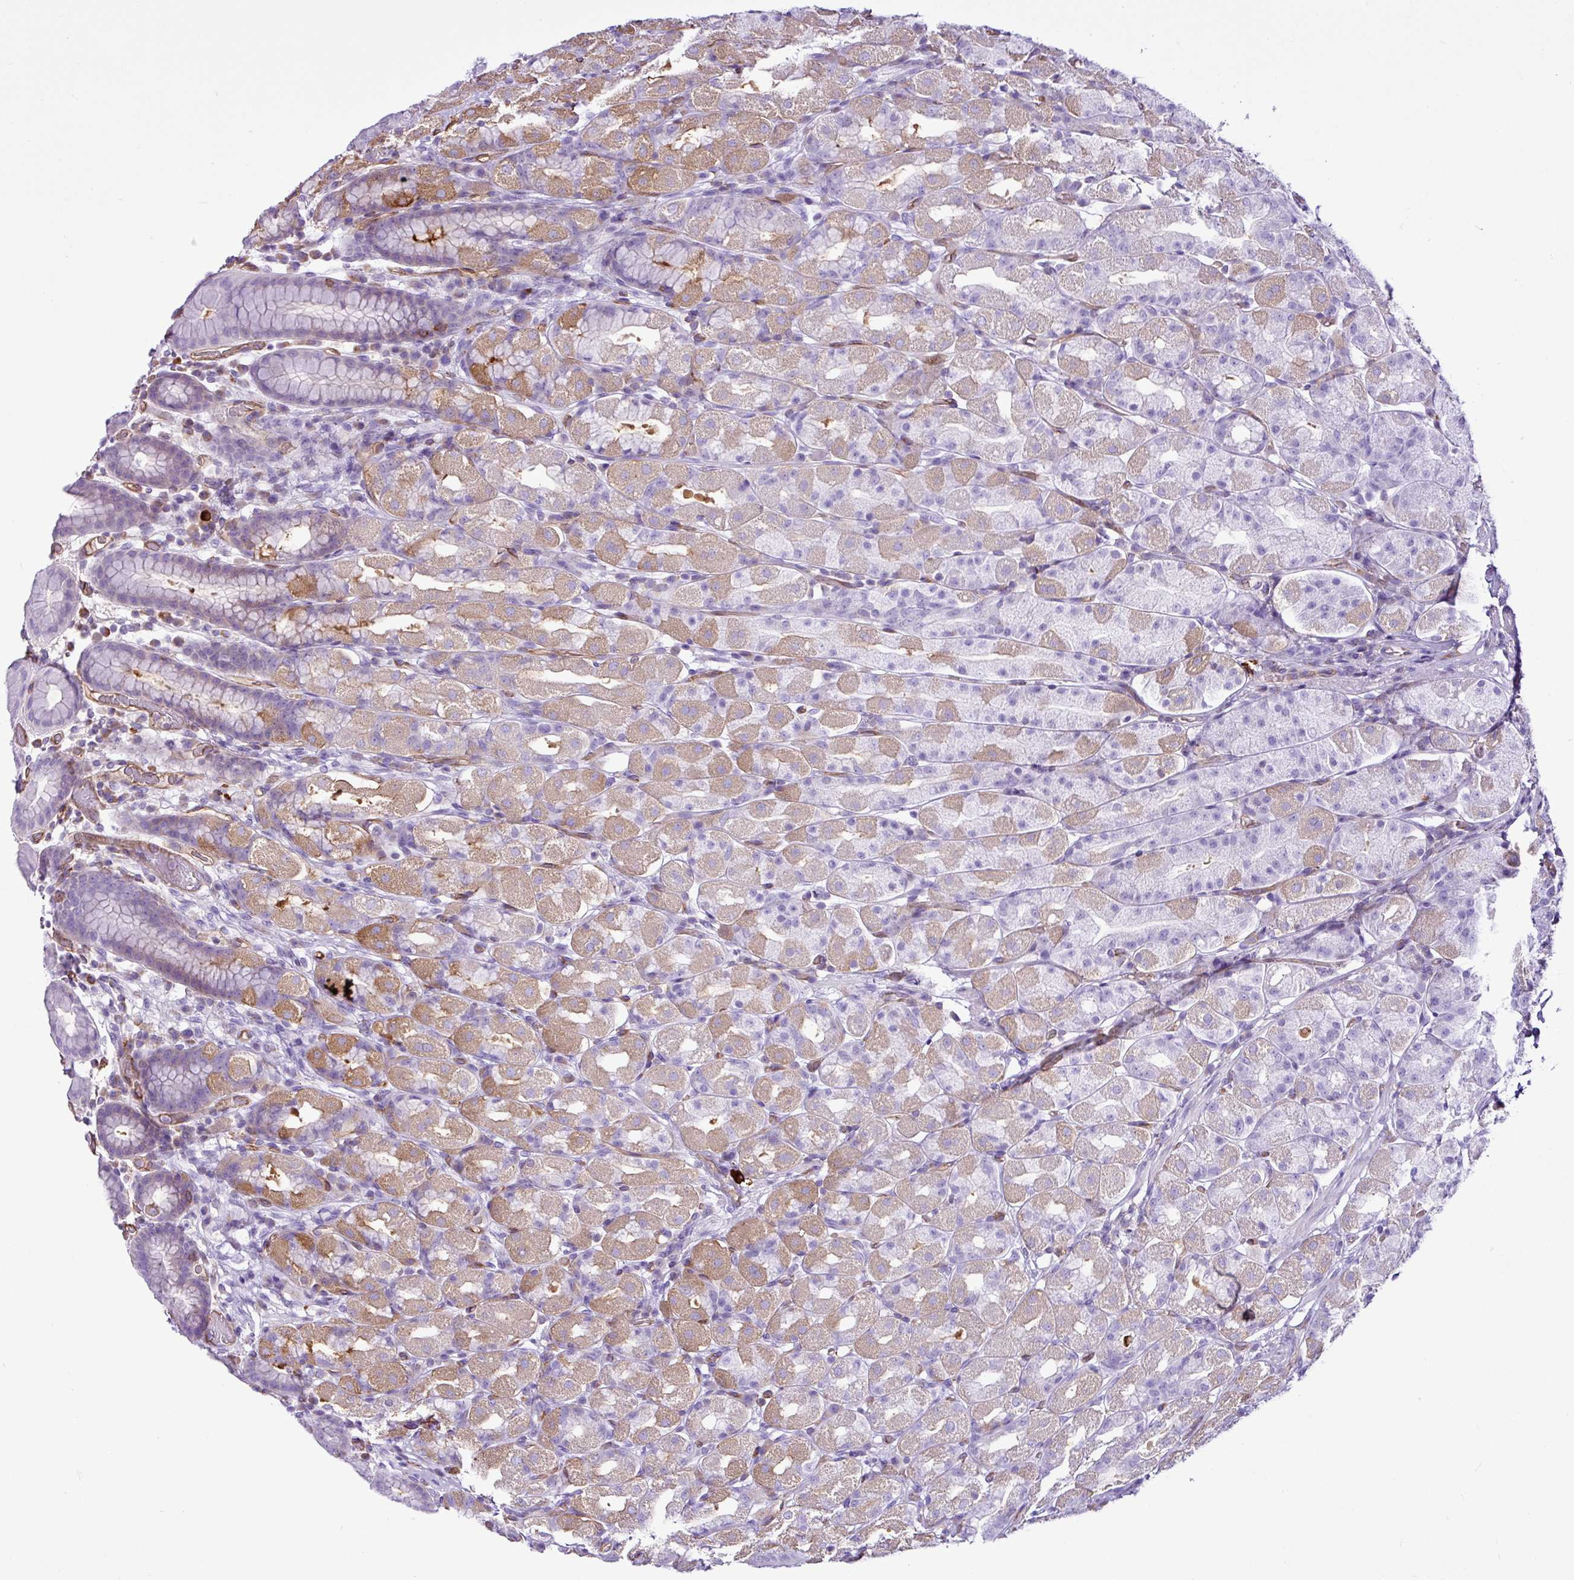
{"staining": {"intensity": "strong", "quantity": "<25%", "location": "cytoplasmic/membranous"}, "tissue": "stomach", "cell_type": "Glandular cells", "image_type": "normal", "snomed": [{"axis": "morphology", "description": "Normal tissue, NOS"}, {"axis": "topography", "description": "Stomach, upper"}, {"axis": "topography", "description": "Stomach"}], "caption": "Immunohistochemical staining of benign human stomach exhibits medium levels of strong cytoplasmic/membranous positivity in approximately <25% of glandular cells.", "gene": "EME2", "patient": {"sex": "male", "age": 68}}